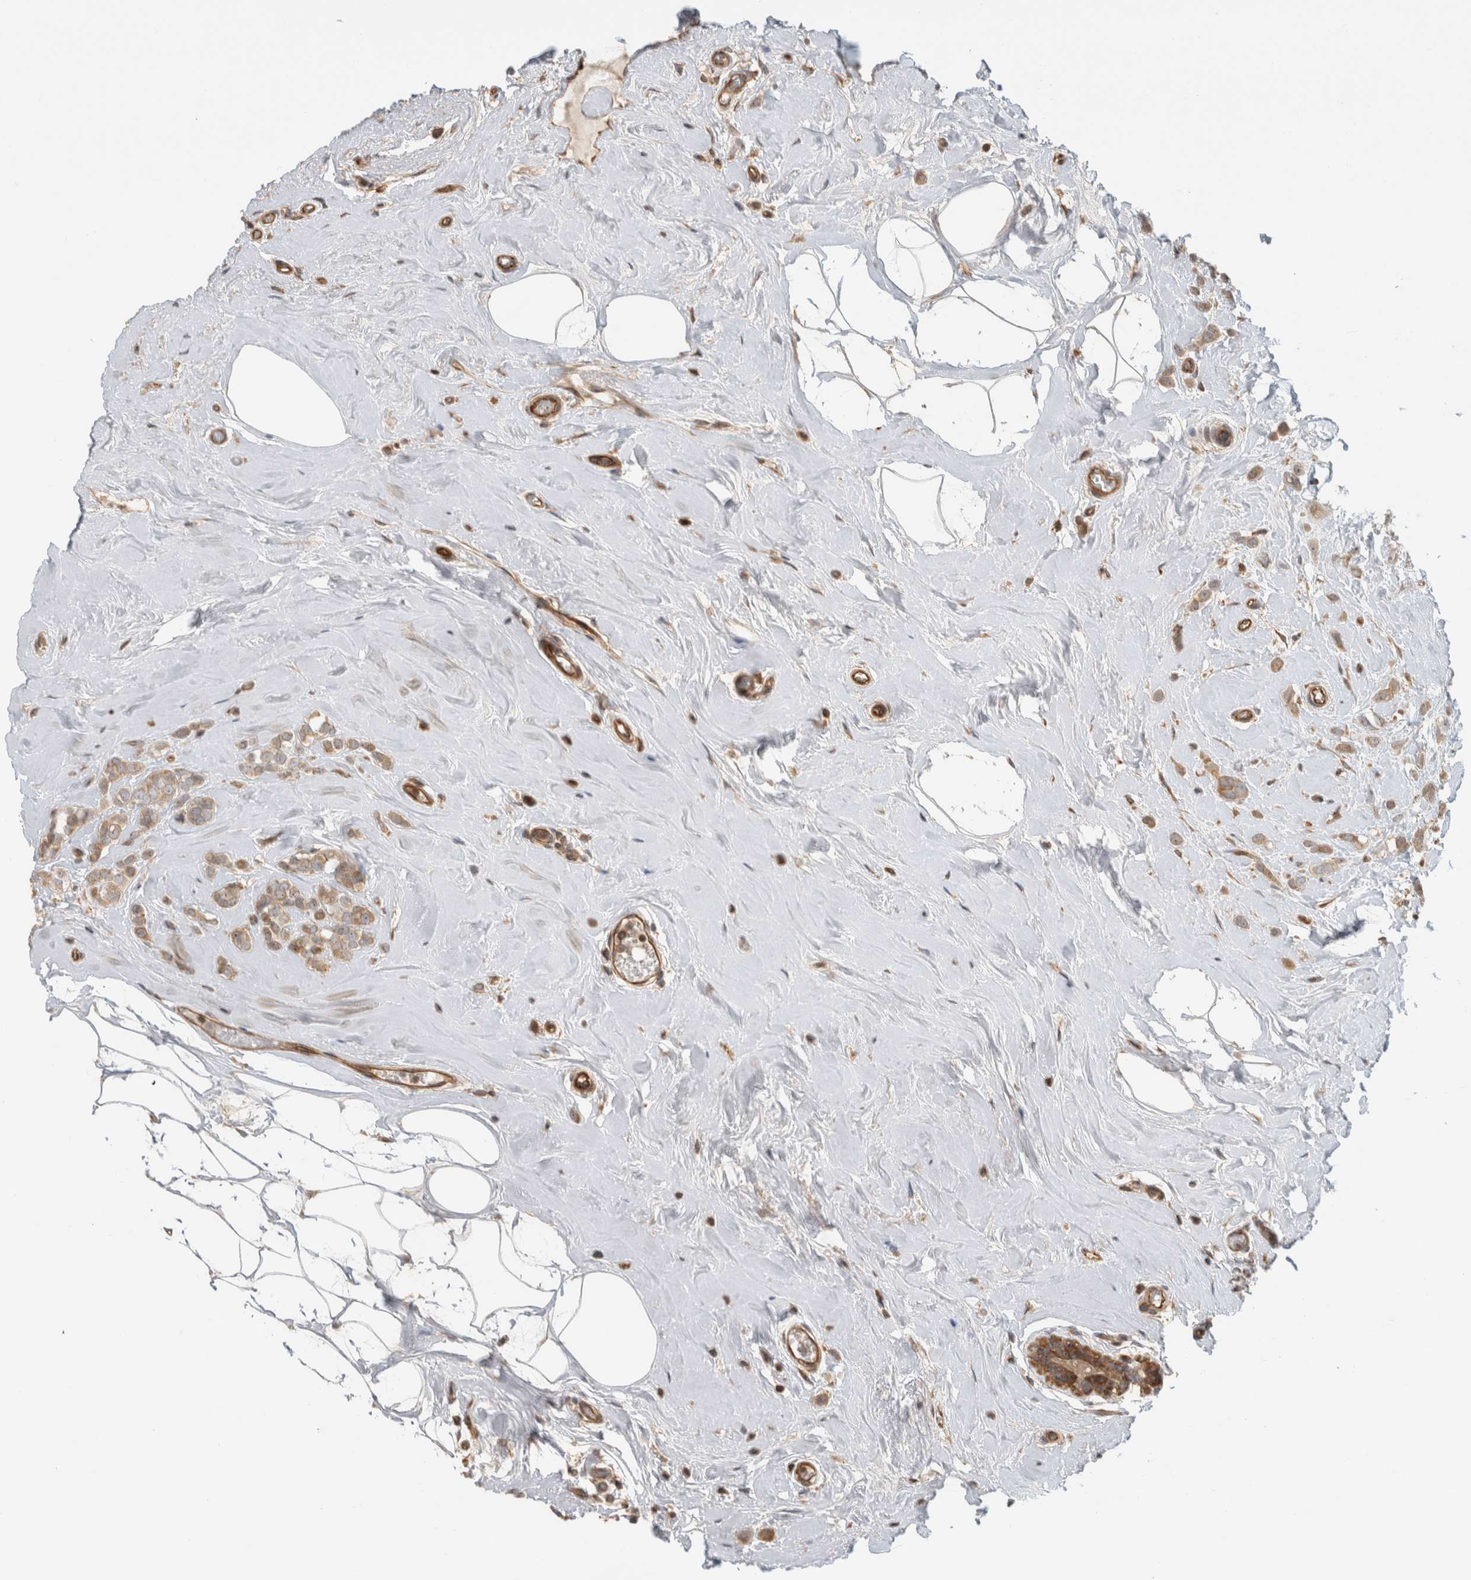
{"staining": {"intensity": "moderate", "quantity": ">75%", "location": "cytoplasmic/membranous"}, "tissue": "breast cancer", "cell_type": "Tumor cells", "image_type": "cancer", "snomed": [{"axis": "morphology", "description": "Lobular carcinoma"}, {"axis": "topography", "description": "Breast"}], "caption": "Human breast cancer stained for a protein (brown) shows moderate cytoplasmic/membranous positive staining in about >75% of tumor cells.", "gene": "WASF2", "patient": {"sex": "female", "age": 47}}